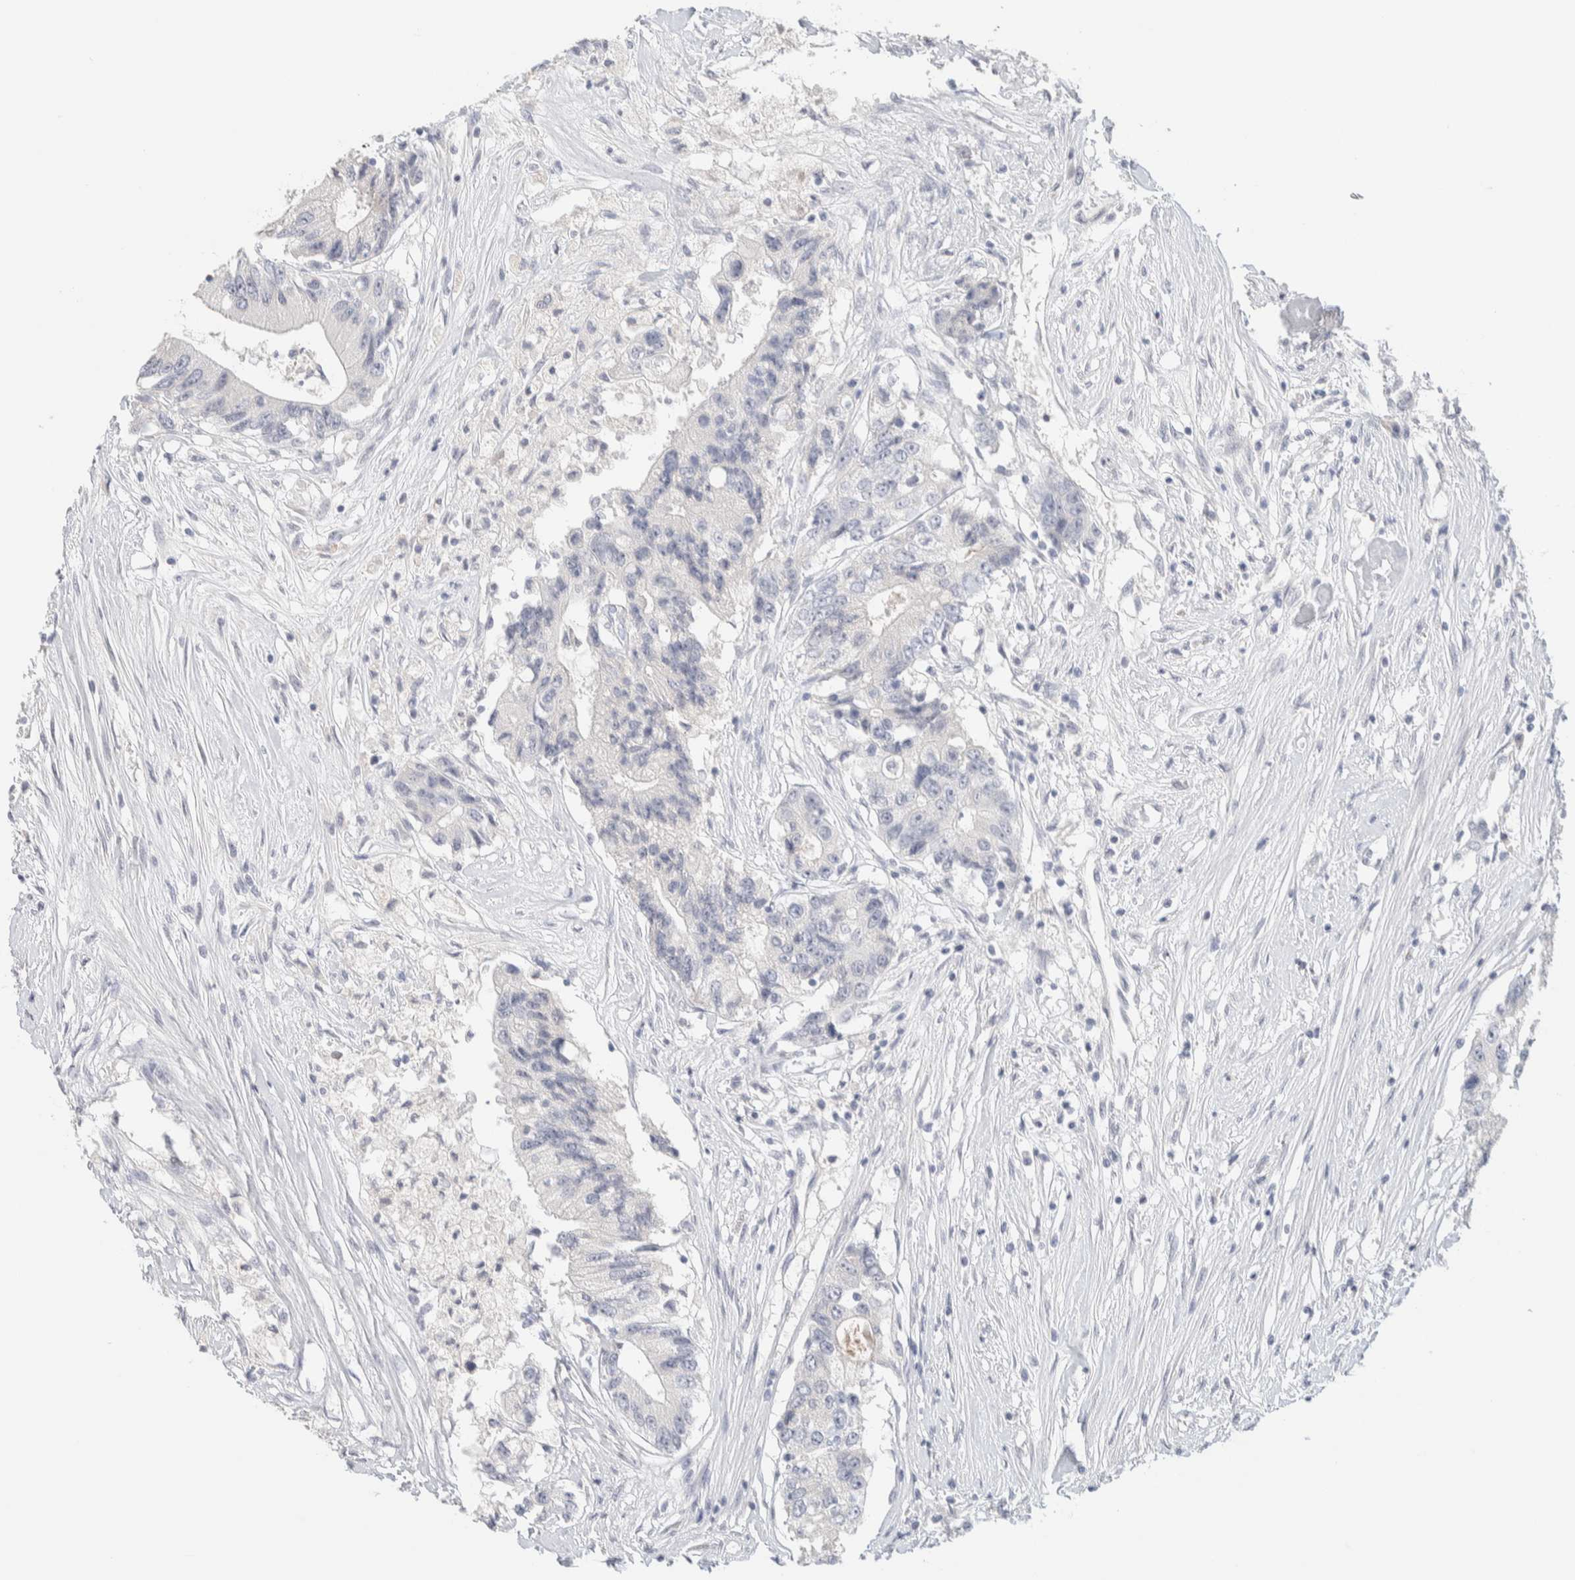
{"staining": {"intensity": "negative", "quantity": "none", "location": "none"}, "tissue": "colorectal cancer", "cell_type": "Tumor cells", "image_type": "cancer", "snomed": [{"axis": "morphology", "description": "Adenocarcinoma, NOS"}, {"axis": "topography", "description": "Colon"}], "caption": "Colorectal cancer was stained to show a protein in brown. There is no significant staining in tumor cells.", "gene": "RIDA", "patient": {"sex": "female", "age": 77}}